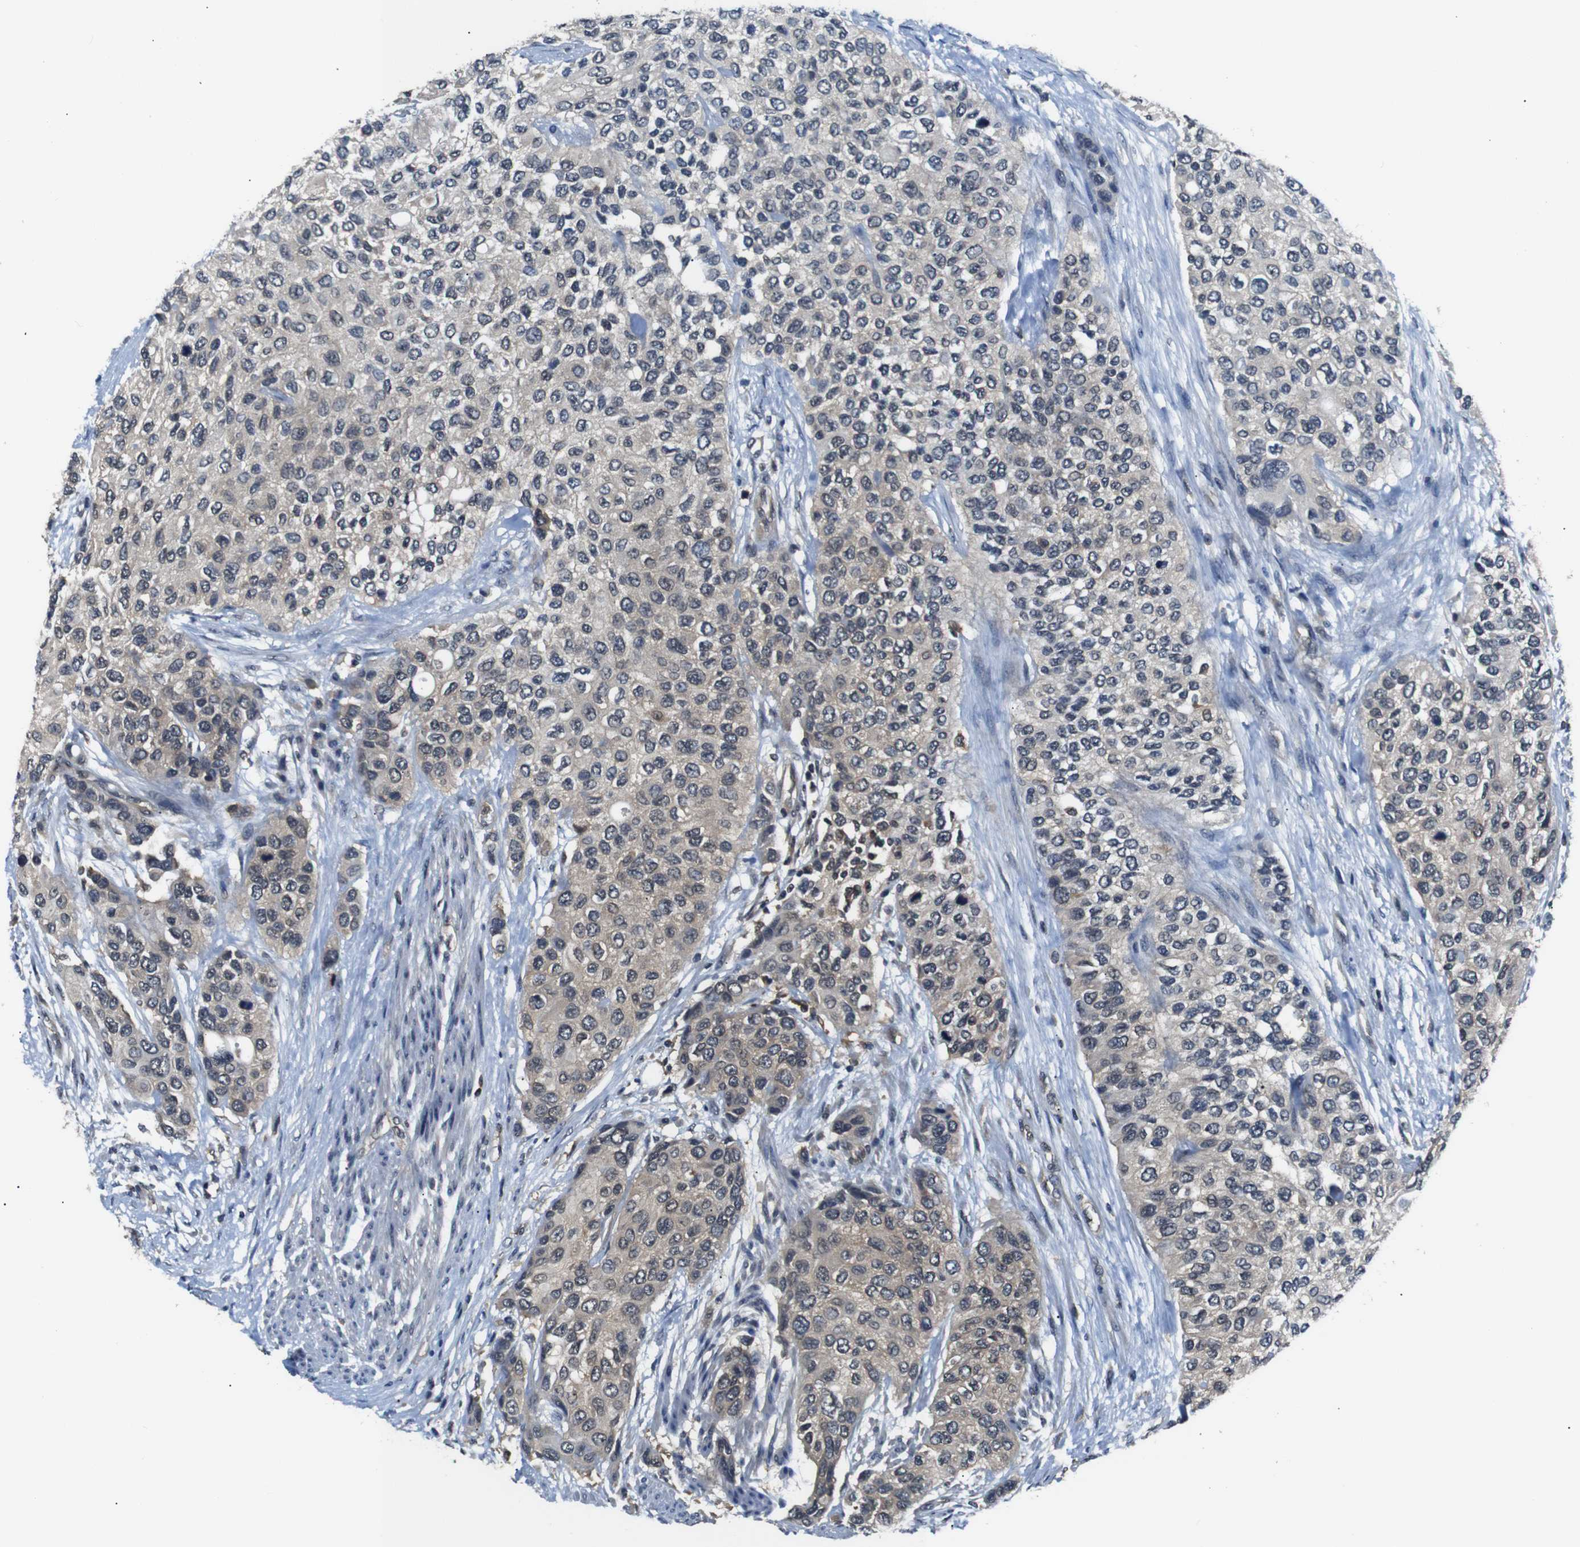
{"staining": {"intensity": "weak", "quantity": "25%-75%", "location": "cytoplasmic/membranous"}, "tissue": "urothelial cancer", "cell_type": "Tumor cells", "image_type": "cancer", "snomed": [{"axis": "morphology", "description": "Urothelial carcinoma, High grade"}, {"axis": "topography", "description": "Urinary bladder"}], "caption": "Urothelial cancer stained with a protein marker exhibits weak staining in tumor cells.", "gene": "UBXN1", "patient": {"sex": "female", "age": 56}}